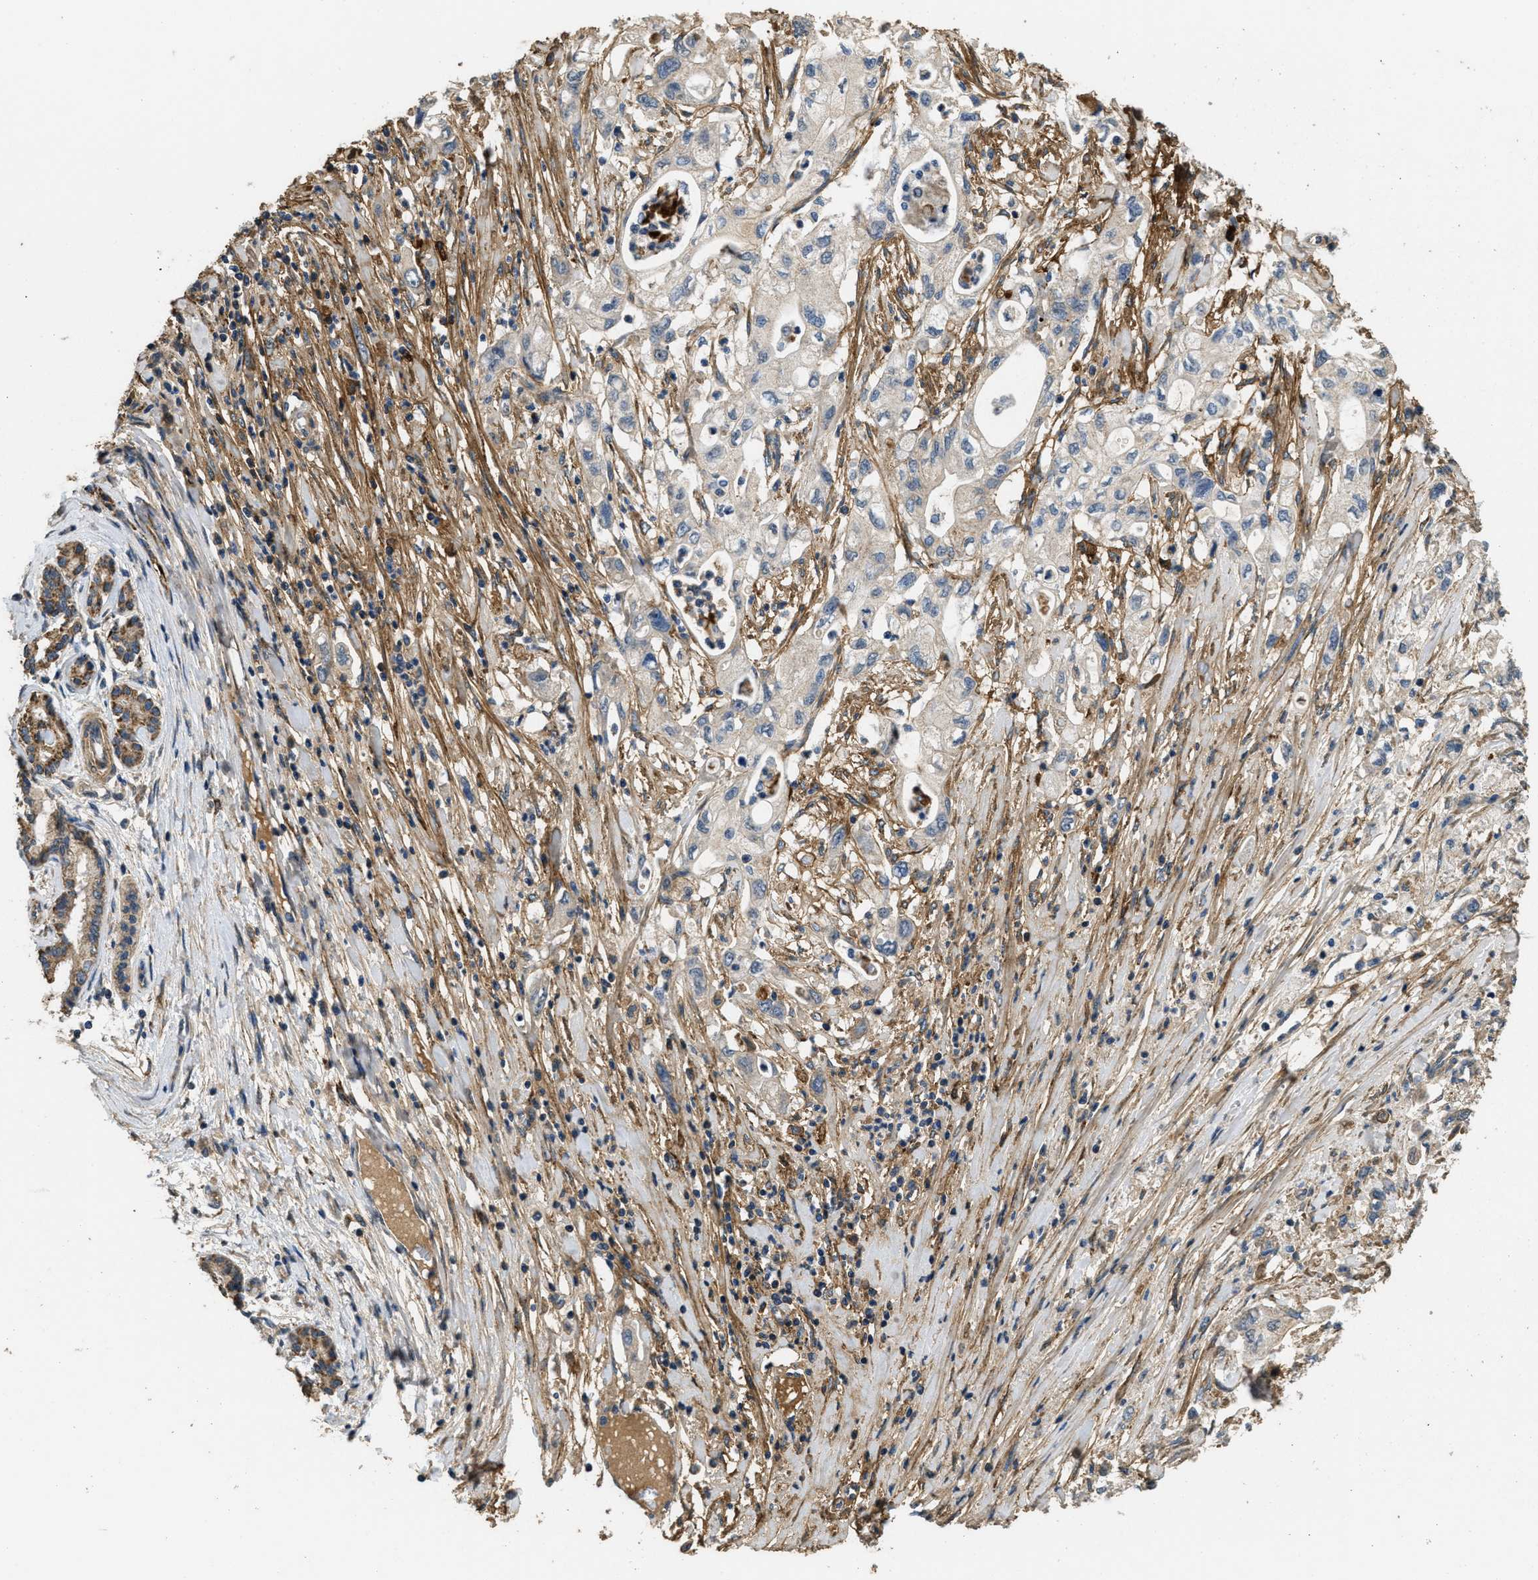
{"staining": {"intensity": "negative", "quantity": "none", "location": "none"}, "tissue": "pancreatic cancer", "cell_type": "Tumor cells", "image_type": "cancer", "snomed": [{"axis": "morphology", "description": "Adenocarcinoma, NOS"}, {"axis": "topography", "description": "Pancreas"}], "caption": "High power microscopy photomicrograph of an immunohistochemistry photomicrograph of adenocarcinoma (pancreatic), revealing no significant positivity in tumor cells.", "gene": "THBS2", "patient": {"sex": "male", "age": 79}}